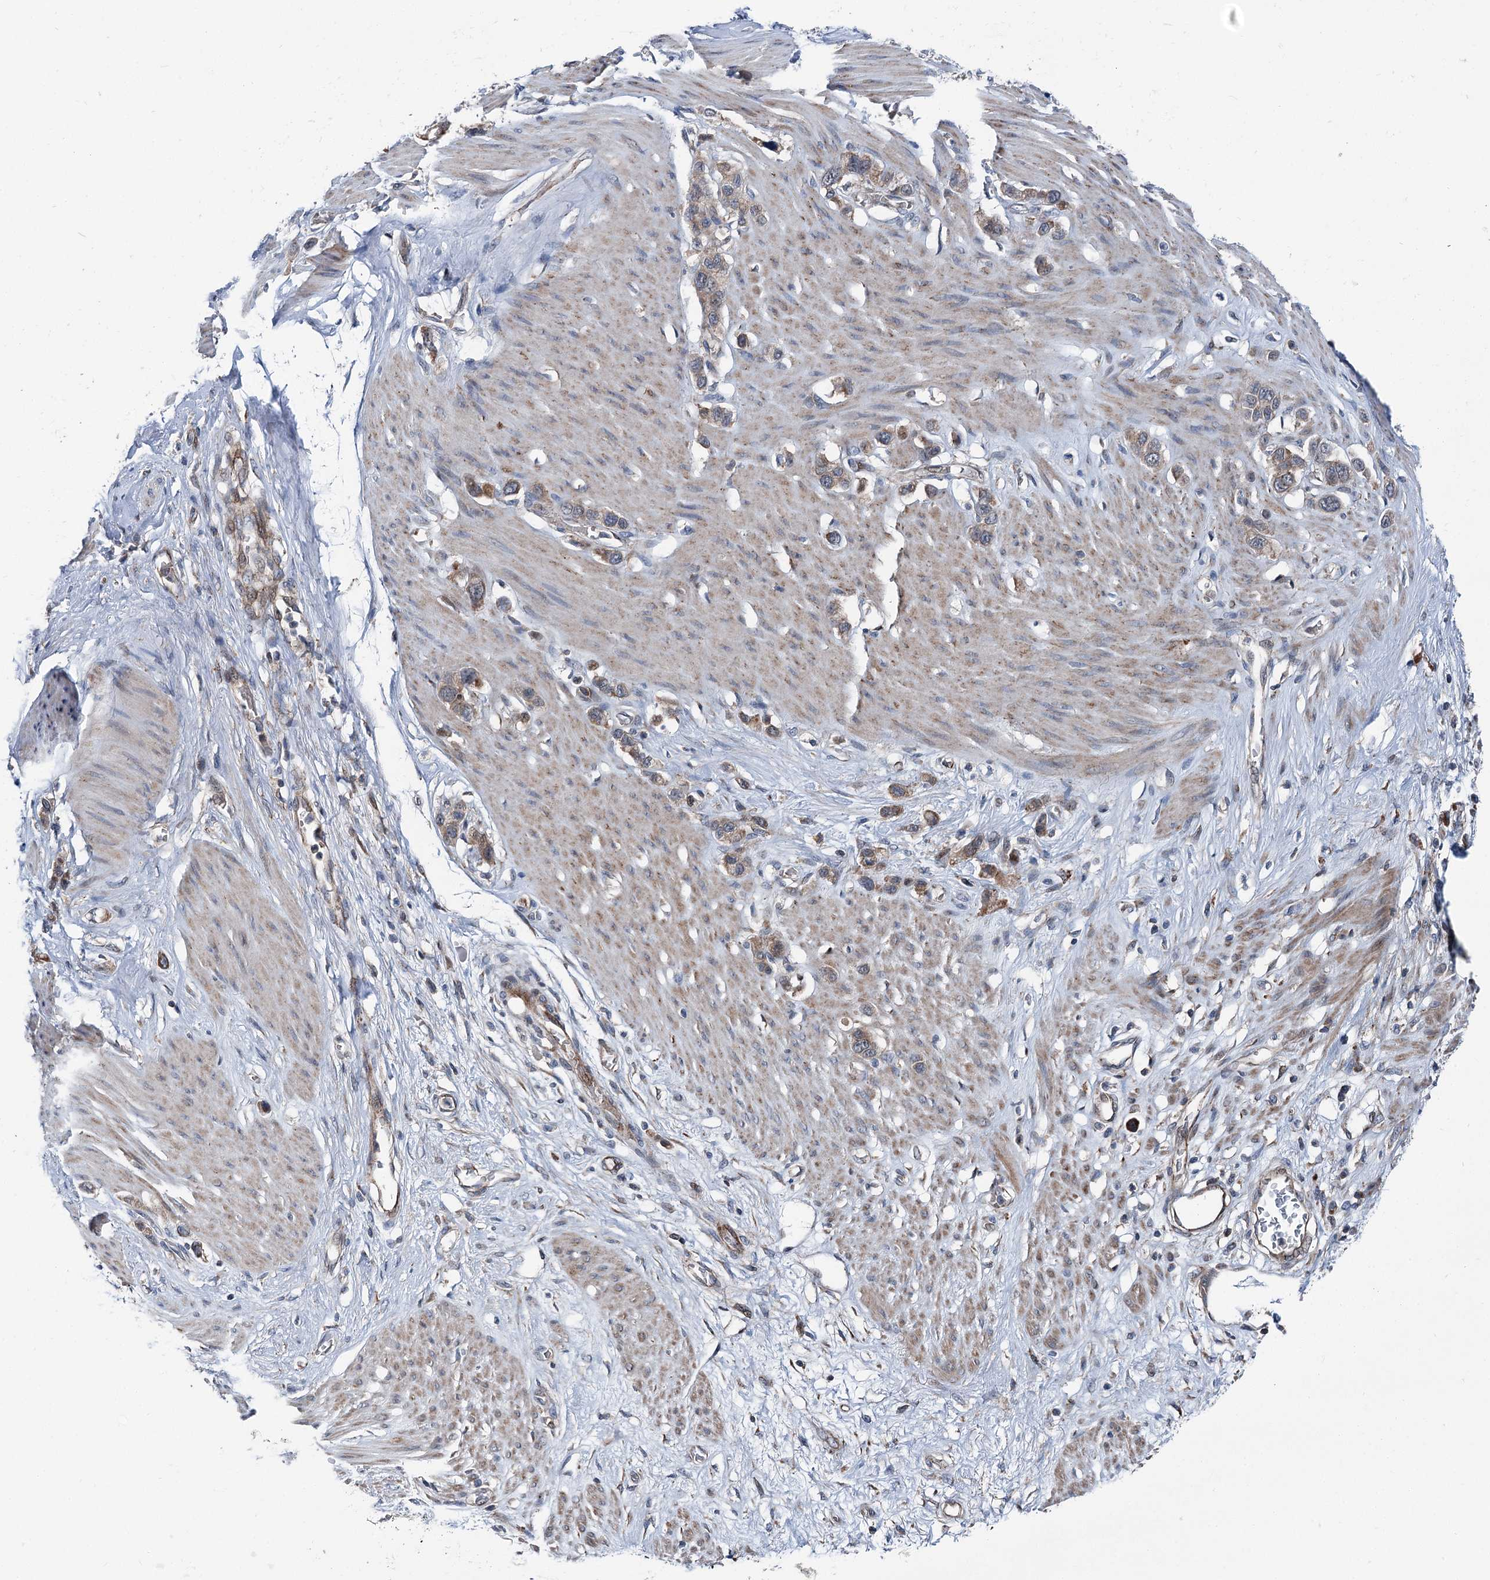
{"staining": {"intensity": "weak", "quantity": ">75%", "location": "cytoplasmic/membranous"}, "tissue": "stomach cancer", "cell_type": "Tumor cells", "image_type": "cancer", "snomed": [{"axis": "morphology", "description": "Adenocarcinoma, NOS"}, {"axis": "morphology", "description": "Adenocarcinoma, High grade"}, {"axis": "topography", "description": "Stomach, upper"}, {"axis": "topography", "description": "Stomach, lower"}], "caption": "Human high-grade adenocarcinoma (stomach) stained with a protein marker exhibits weak staining in tumor cells.", "gene": "POLR1D", "patient": {"sex": "female", "age": 65}}